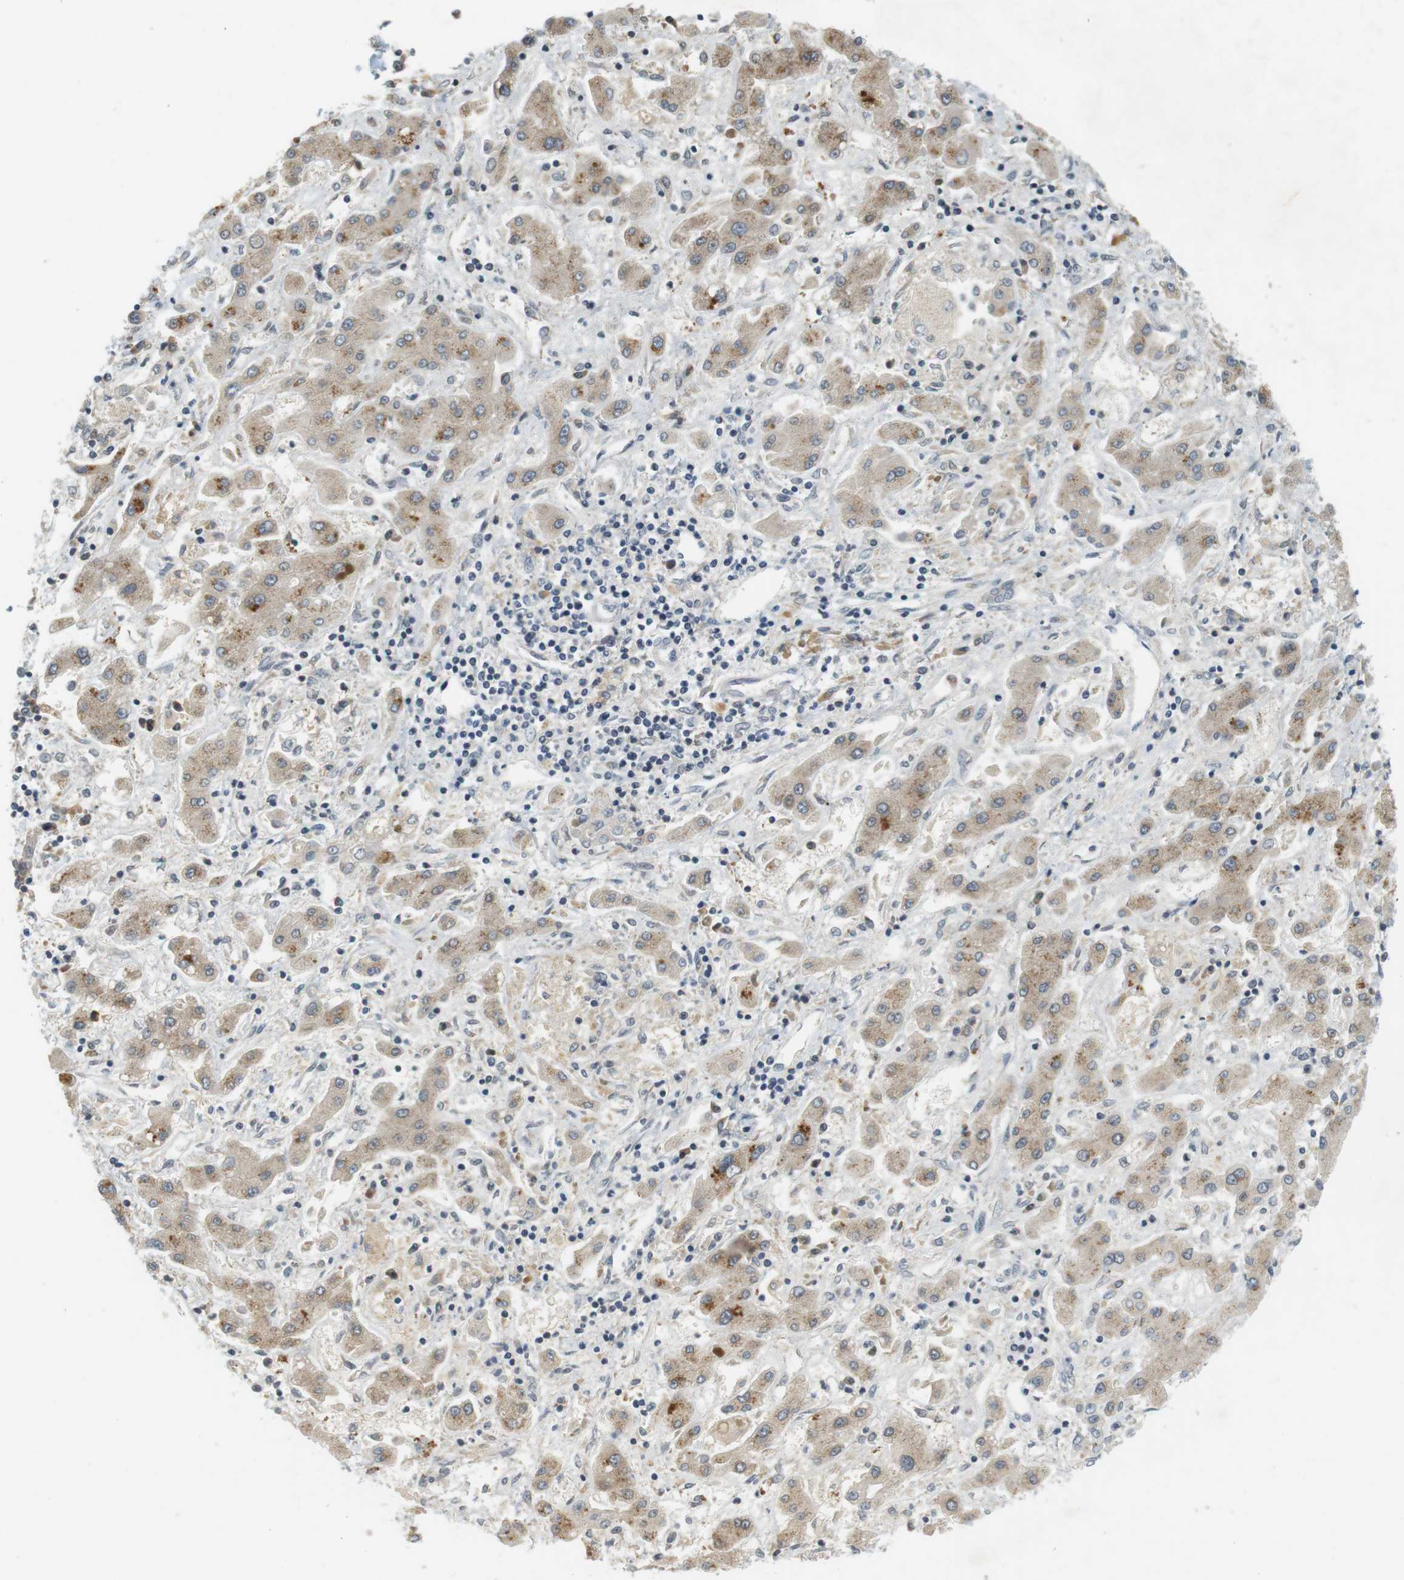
{"staining": {"intensity": "weak", "quantity": ">75%", "location": "cytoplasmic/membranous"}, "tissue": "liver cancer", "cell_type": "Tumor cells", "image_type": "cancer", "snomed": [{"axis": "morphology", "description": "Cholangiocarcinoma"}, {"axis": "topography", "description": "Liver"}], "caption": "Protein expression analysis of human cholangiocarcinoma (liver) reveals weak cytoplasmic/membranous staining in about >75% of tumor cells. (Brightfield microscopy of DAB IHC at high magnification).", "gene": "WNT7A", "patient": {"sex": "male", "age": 50}}